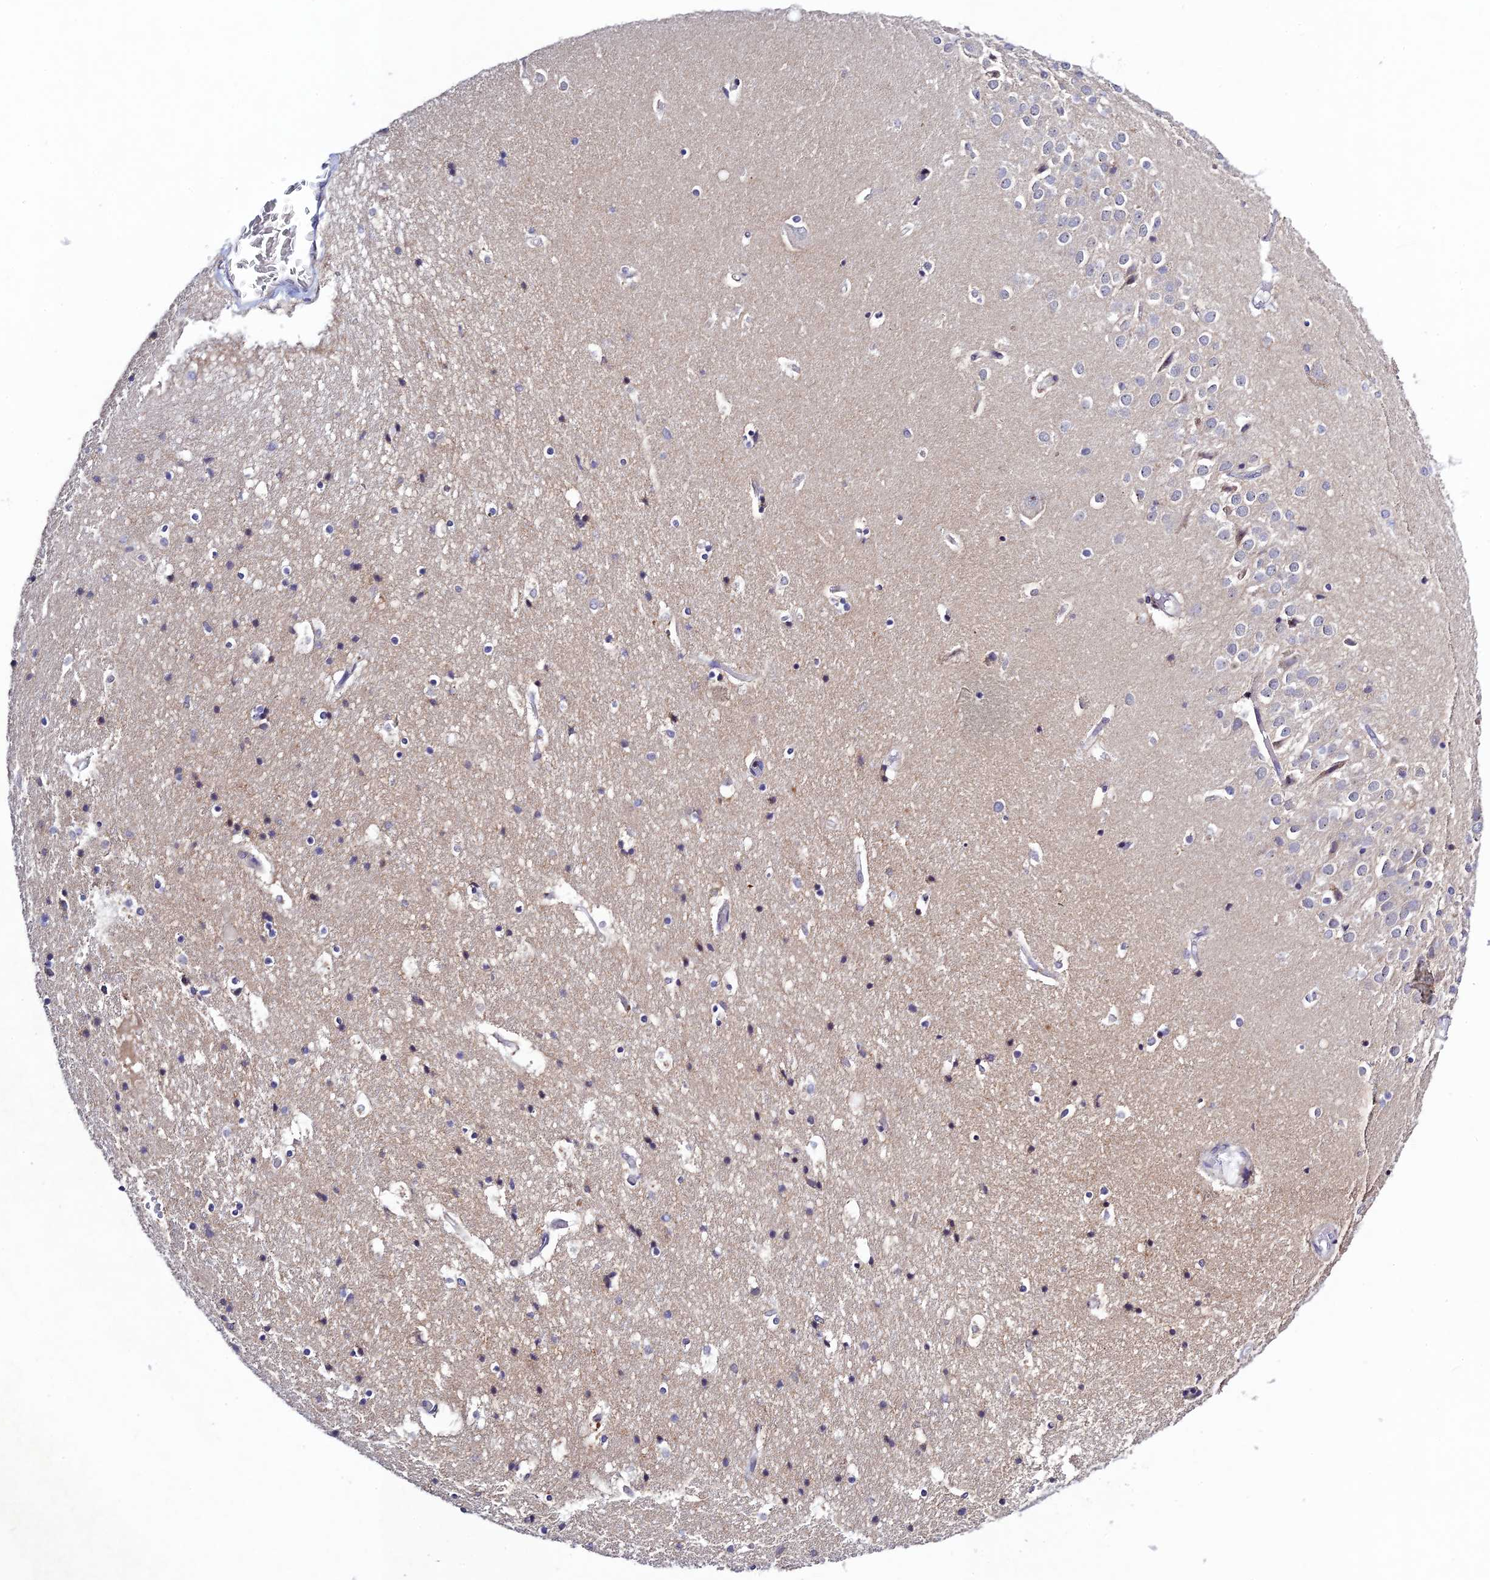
{"staining": {"intensity": "weak", "quantity": "25%-75%", "location": "cytoplasmic/membranous"}, "tissue": "hippocampus", "cell_type": "Neuronal cells", "image_type": "normal", "snomed": [{"axis": "morphology", "description": "Normal tissue, NOS"}, {"axis": "topography", "description": "Hippocampus"}], "caption": "Weak cytoplasmic/membranous expression for a protein is appreciated in approximately 25%-75% of neuronal cells of benign hippocampus using IHC.", "gene": "CHST5", "patient": {"sex": "female", "age": 52}}